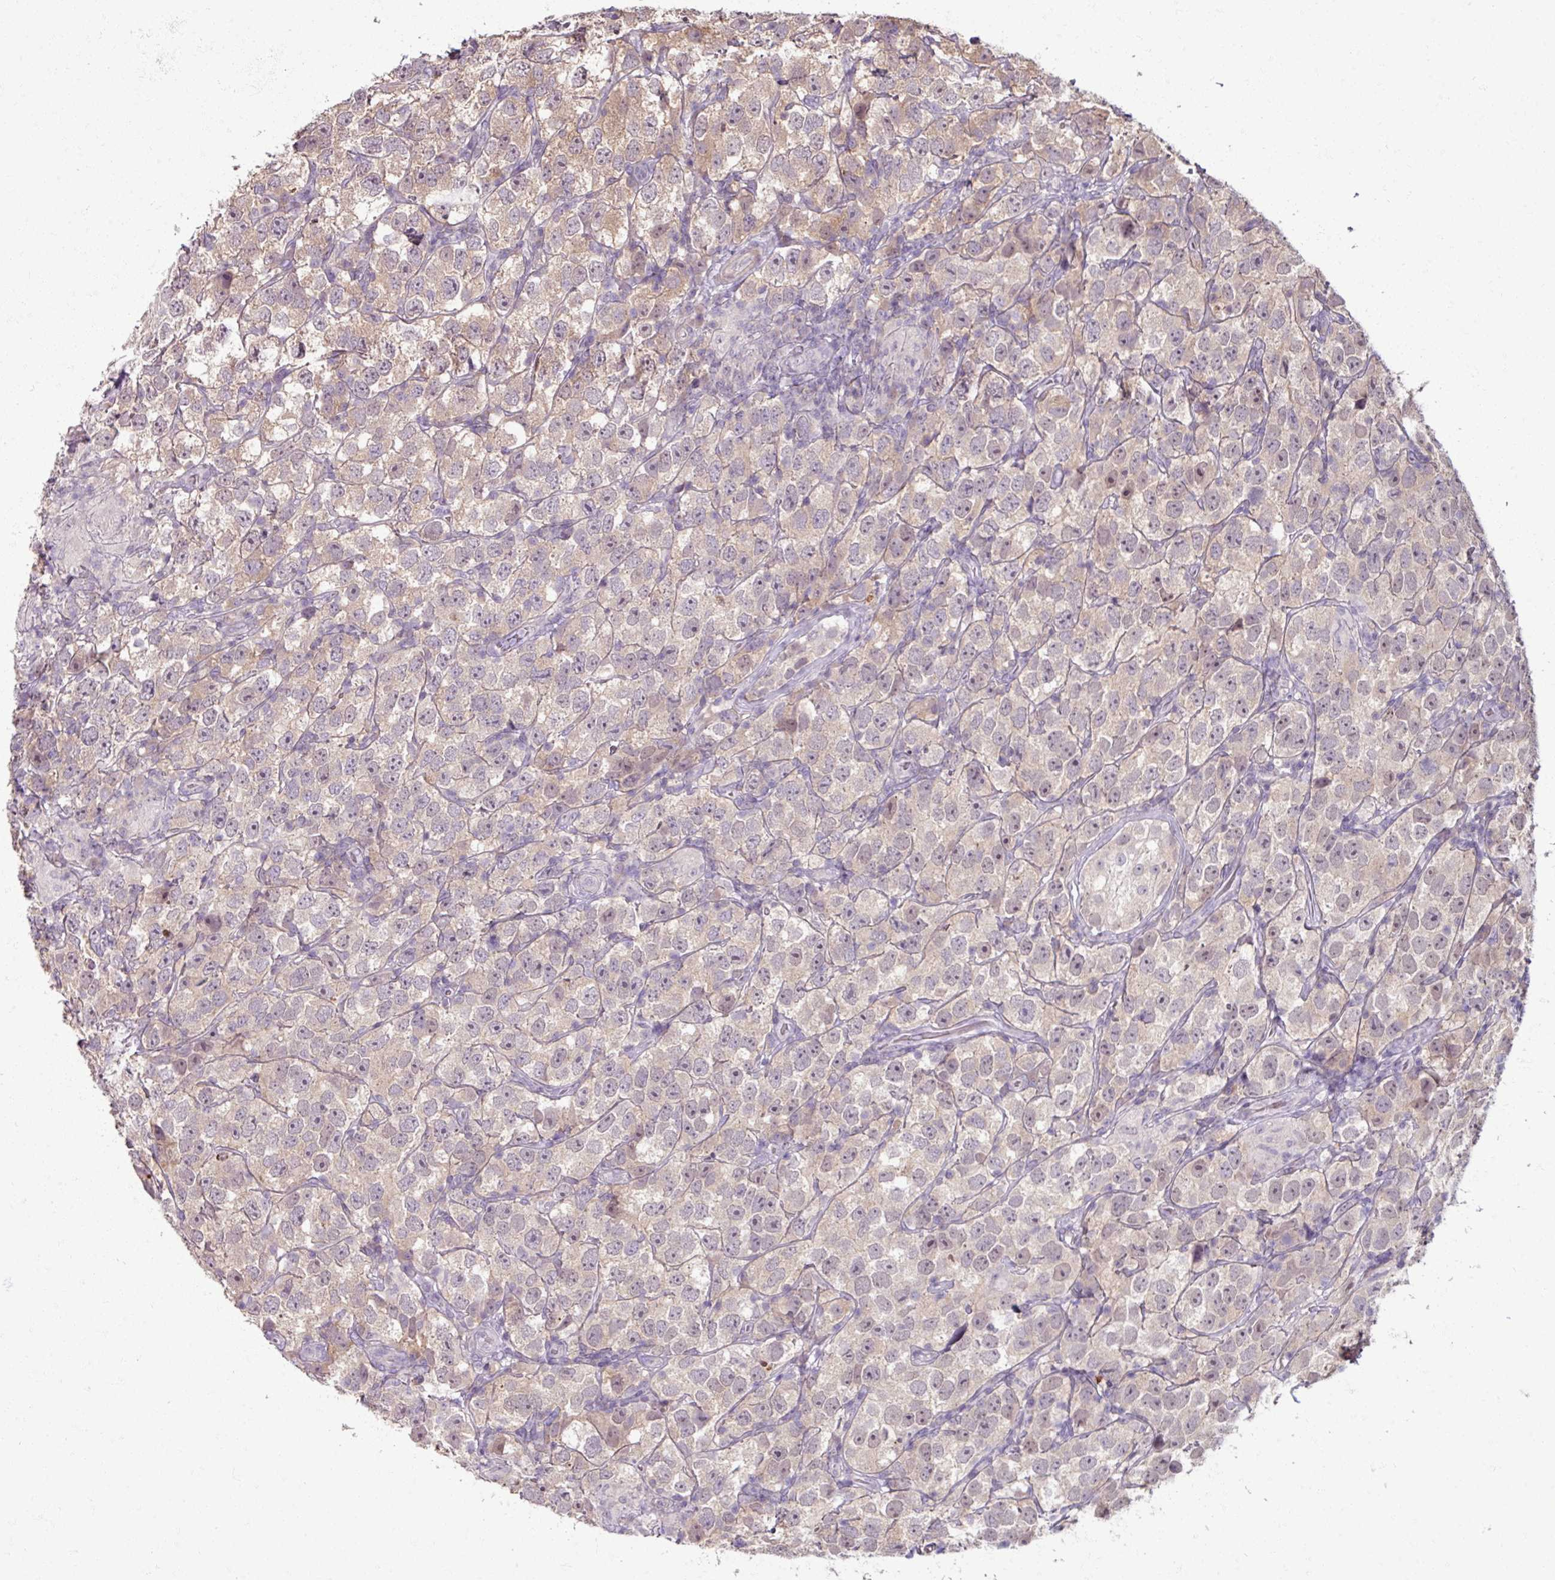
{"staining": {"intensity": "weak", "quantity": "25%-75%", "location": "cytoplasmic/membranous"}, "tissue": "testis cancer", "cell_type": "Tumor cells", "image_type": "cancer", "snomed": [{"axis": "morphology", "description": "Seminoma, NOS"}, {"axis": "topography", "description": "Testis"}], "caption": "Immunohistochemistry (IHC) of testis cancer (seminoma) shows low levels of weak cytoplasmic/membranous staining in about 25%-75% of tumor cells. The staining was performed using DAB (3,3'-diaminobenzidine), with brown indicating positive protein expression. Nuclei are stained blue with hematoxylin.", "gene": "PNMA6A", "patient": {"sex": "male", "age": 26}}